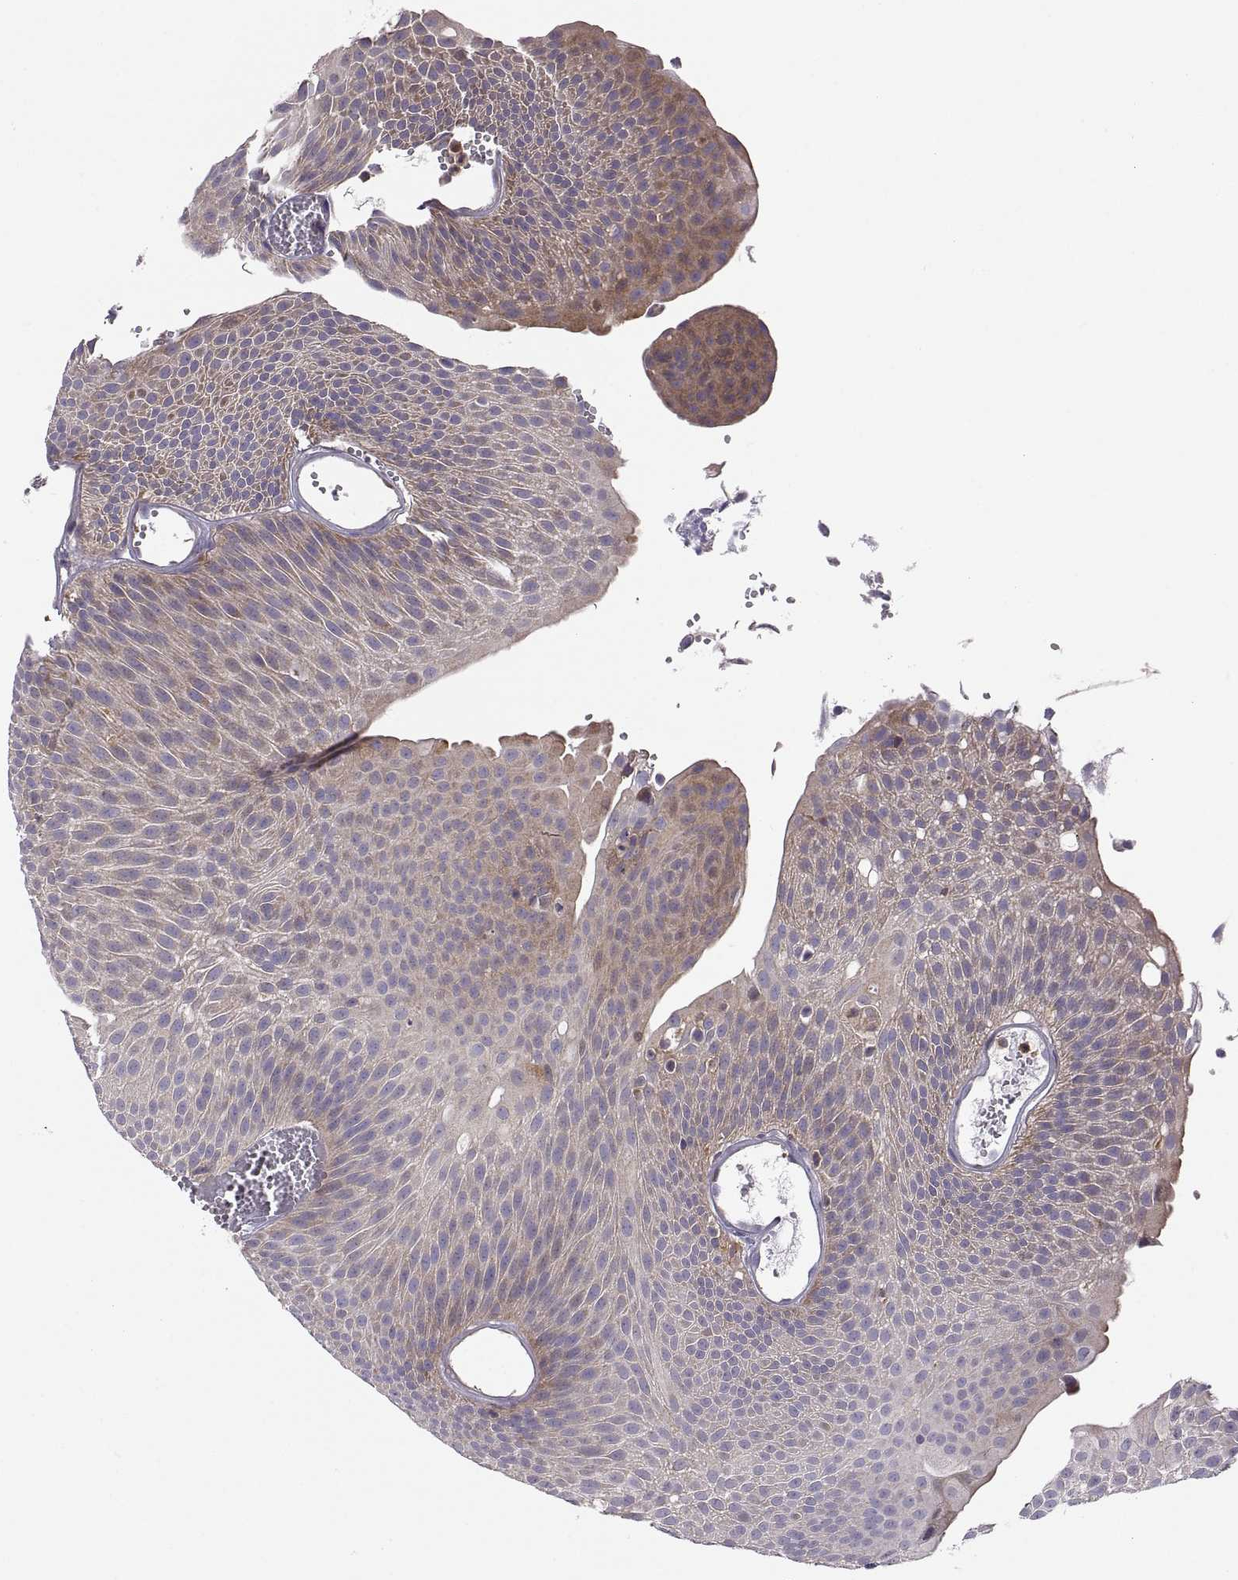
{"staining": {"intensity": "moderate", "quantity": "25%-75%", "location": "cytoplasmic/membranous"}, "tissue": "urothelial cancer", "cell_type": "Tumor cells", "image_type": "cancer", "snomed": [{"axis": "morphology", "description": "Urothelial carcinoma, Low grade"}, {"axis": "topography", "description": "Urinary bladder"}], "caption": "High-magnification brightfield microscopy of low-grade urothelial carcinoma stained with DAB (brown) and counterstained with hematoxylin (blue). tumor cells exhibit moderate cytoplasmic/membranous positivity is appreciated in approximately25%-75% of cells. Using DAB (3,3'-diaminobenzidine) (brown) and hematoxylin (blue) stains, captured at high magnification using brightfield microscopy.", "gene": "SPATA32", "patient": {"sex": "male", "age": 52}}